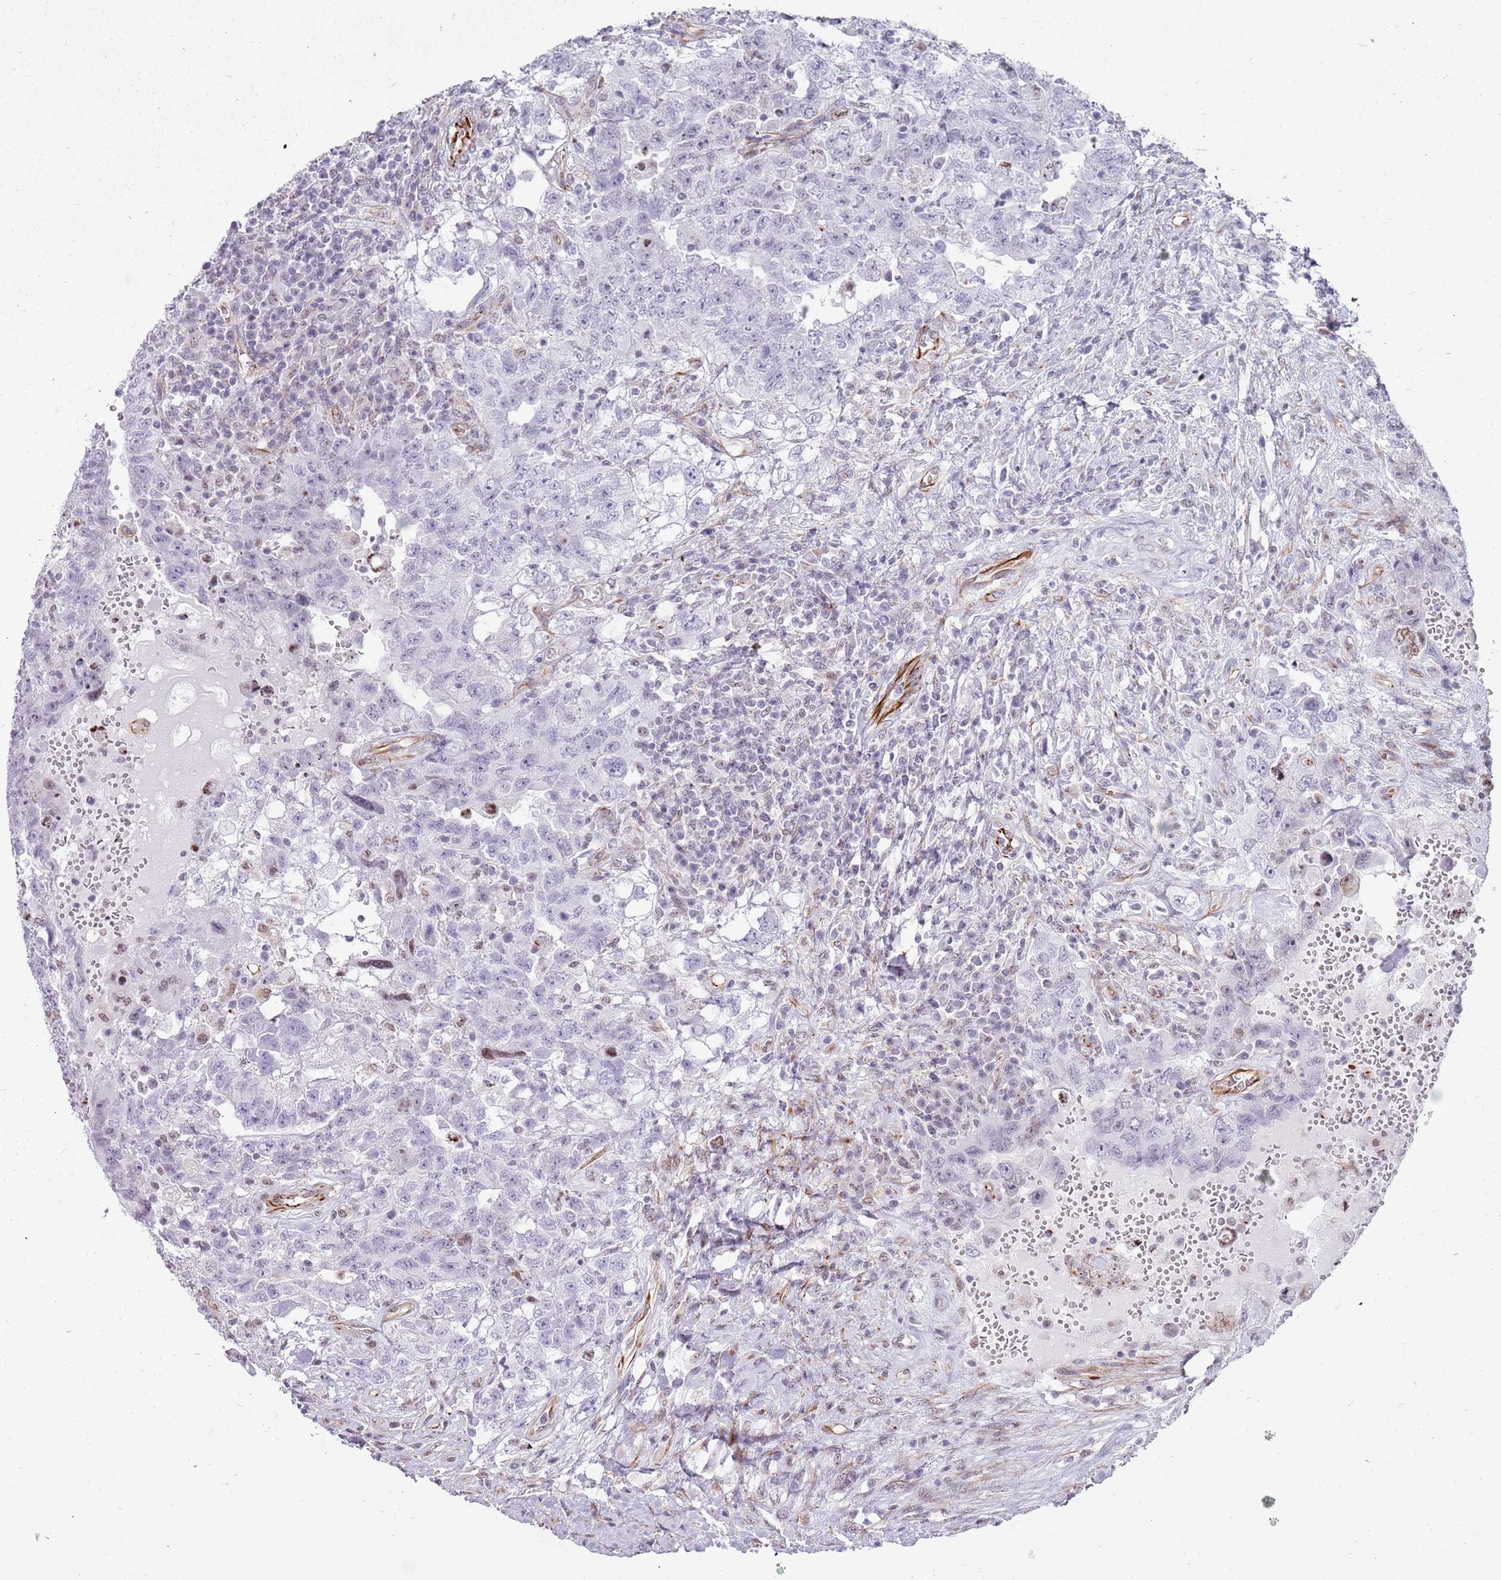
{"staining": {"intensity": "negative", "quantity": "none", "location": "none"}, "tissue": "testis cancer", "cell_type": "Tumor cells", "image_type": "cancer", "snomed": [{"axis": "morphology", "description": "Carcinoma, Embryonal, NOS"}, {"axis": "topography", "description": "Testis"}], "caption": "A histopathology image of testis cancer stained for a protein exhibits no brown staining in tumor cells.", "gene": "NBPF3", "patient": {"sex": "male", "age": 26}}